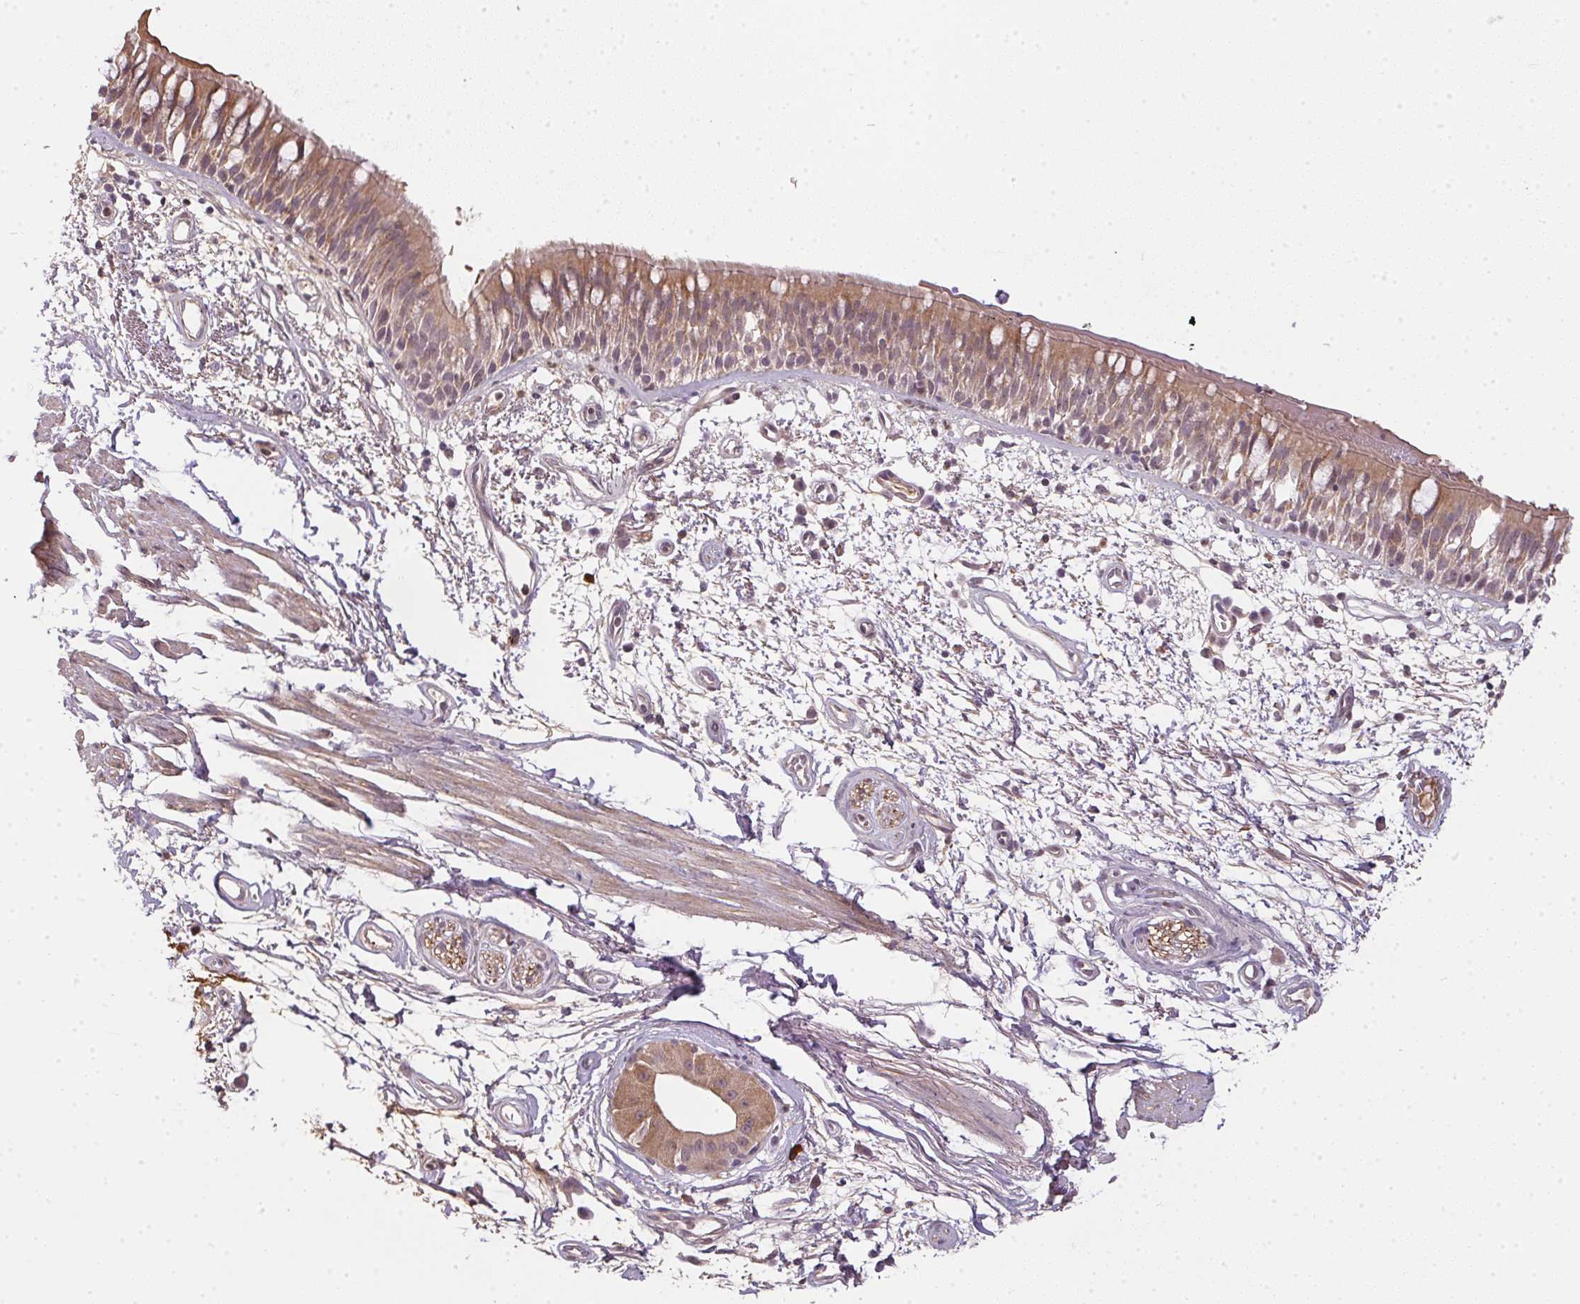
{"staining": {"intensity": "weak", "quantity": ">75%", "location": "cytoplasmic/membranous,nuclear"}, "tissue": "bronchus", "cell_type": "Respiratory epithelial cells", "image_type": "normal", "snomed": [{"axis": "morphology", "description": "Normal tissue, NOS"}, {"axis": "morphology", "description": "Squamous cell carcinoma, NOS"}, {"axis": "topography", "description": "Cartilage tissue"}, {"axis": "topography", "description": "Bronchus"}, {"axis": "topography", "description": "Lung"}], "caption": "Bronchus was stained to show a protein in brown. There is low levels of weak cytoplasmic/membranous,nuclear staining in approximately >75% of respiratory epithelial cells. (brown staining indicates protein expression, while blue staining denotes nuclei).", "gene": "CFAP92", "patient": {"sex": "male", "age": 66}}